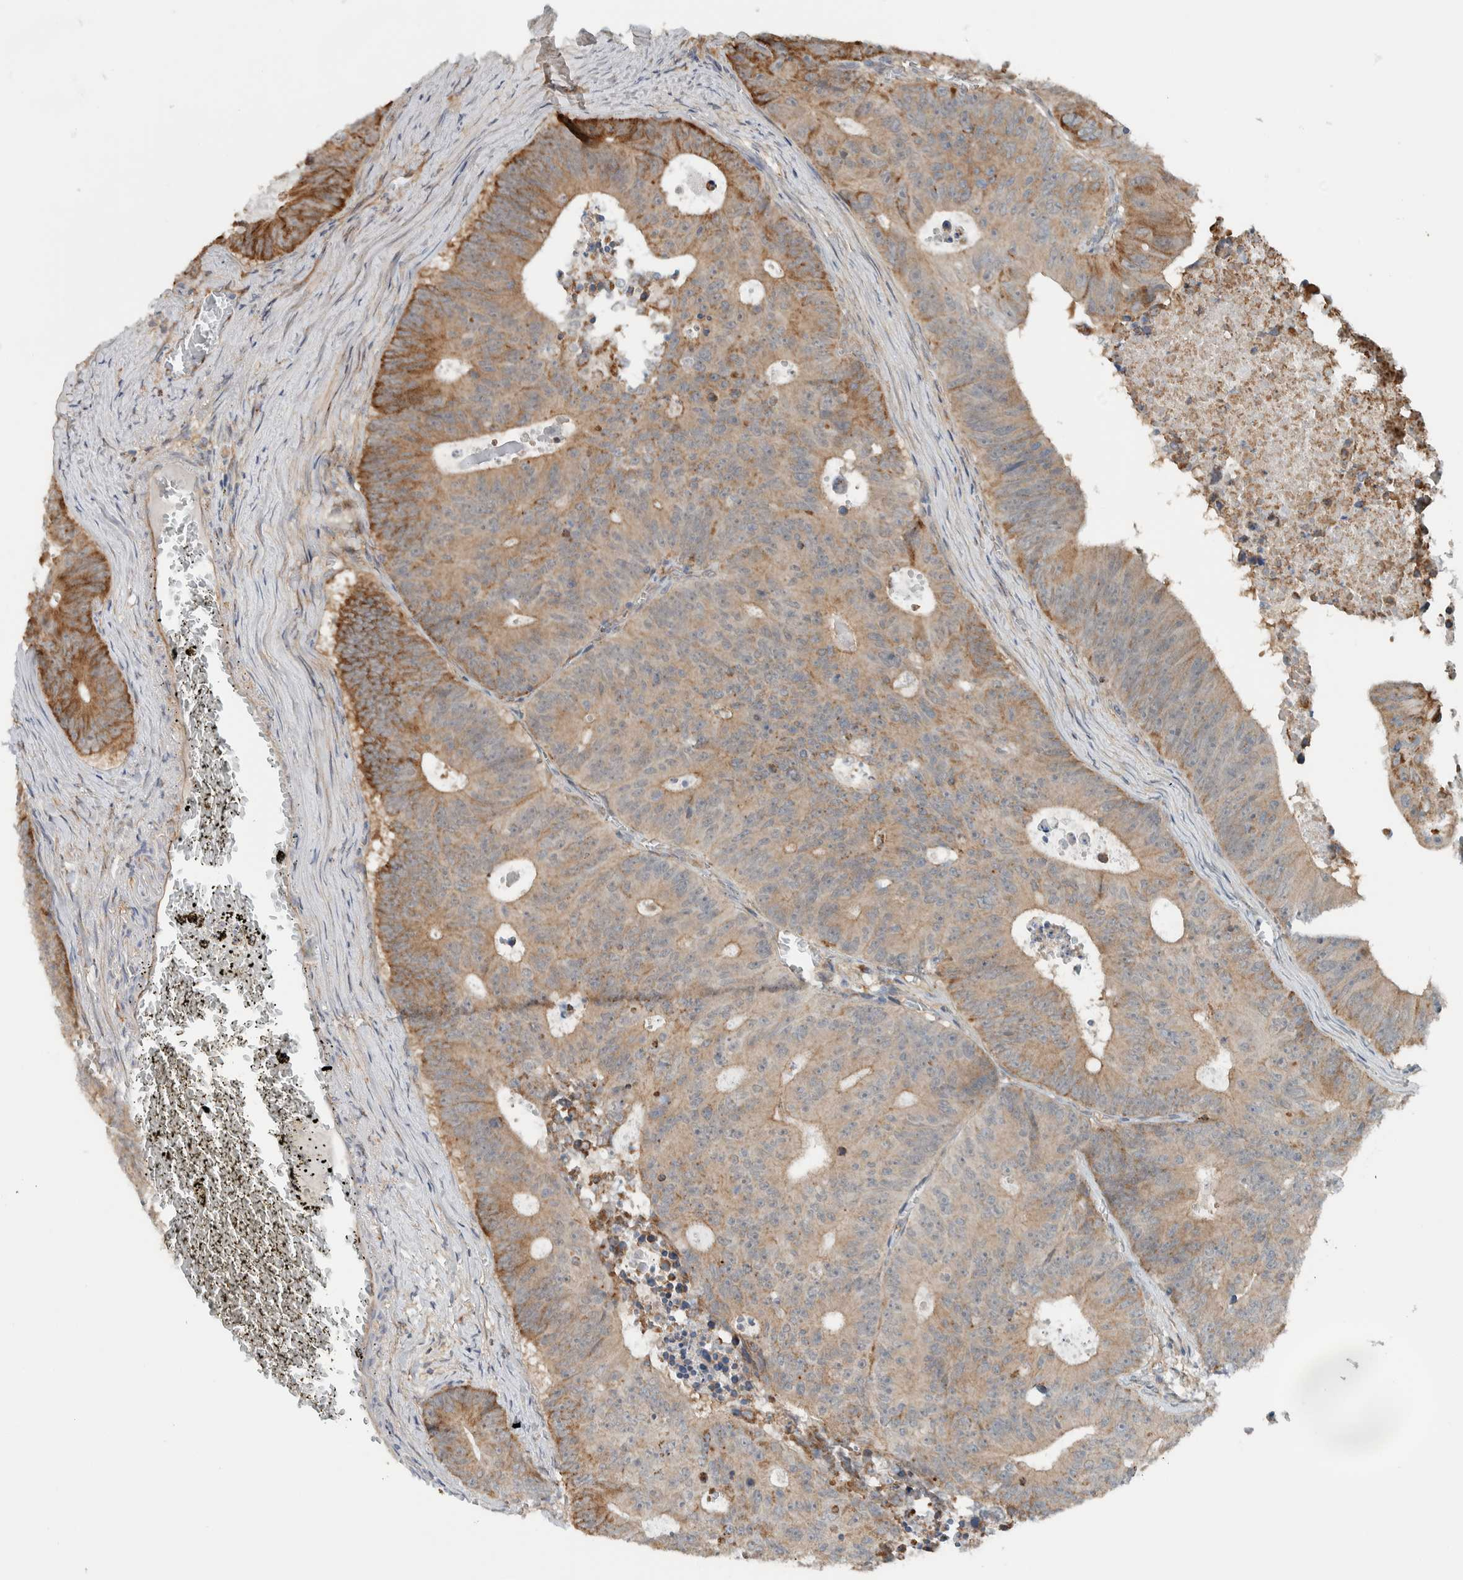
{"staining": {"intensity": "moderate", "quantity": "25%-75%", "location": "cytoplasmic/membranous"}, "tissue": "colorectal cancer", "cell_type": "Tumor cells", "image_type": "cancer", "snomed": [{"axis": "morphology", "description": "Adenocarcinoma, NOS"}, {"axis": "topography", "description": "Colon"}], "caption": "This is an image of immunohistochemistry staining of adenocarcinoma (colorectal), which shows moderate expression in the cytoplasmic/membranous of tumor cells.", "gene": "RERE", "patient": {"sex": "male", "age": 87}}